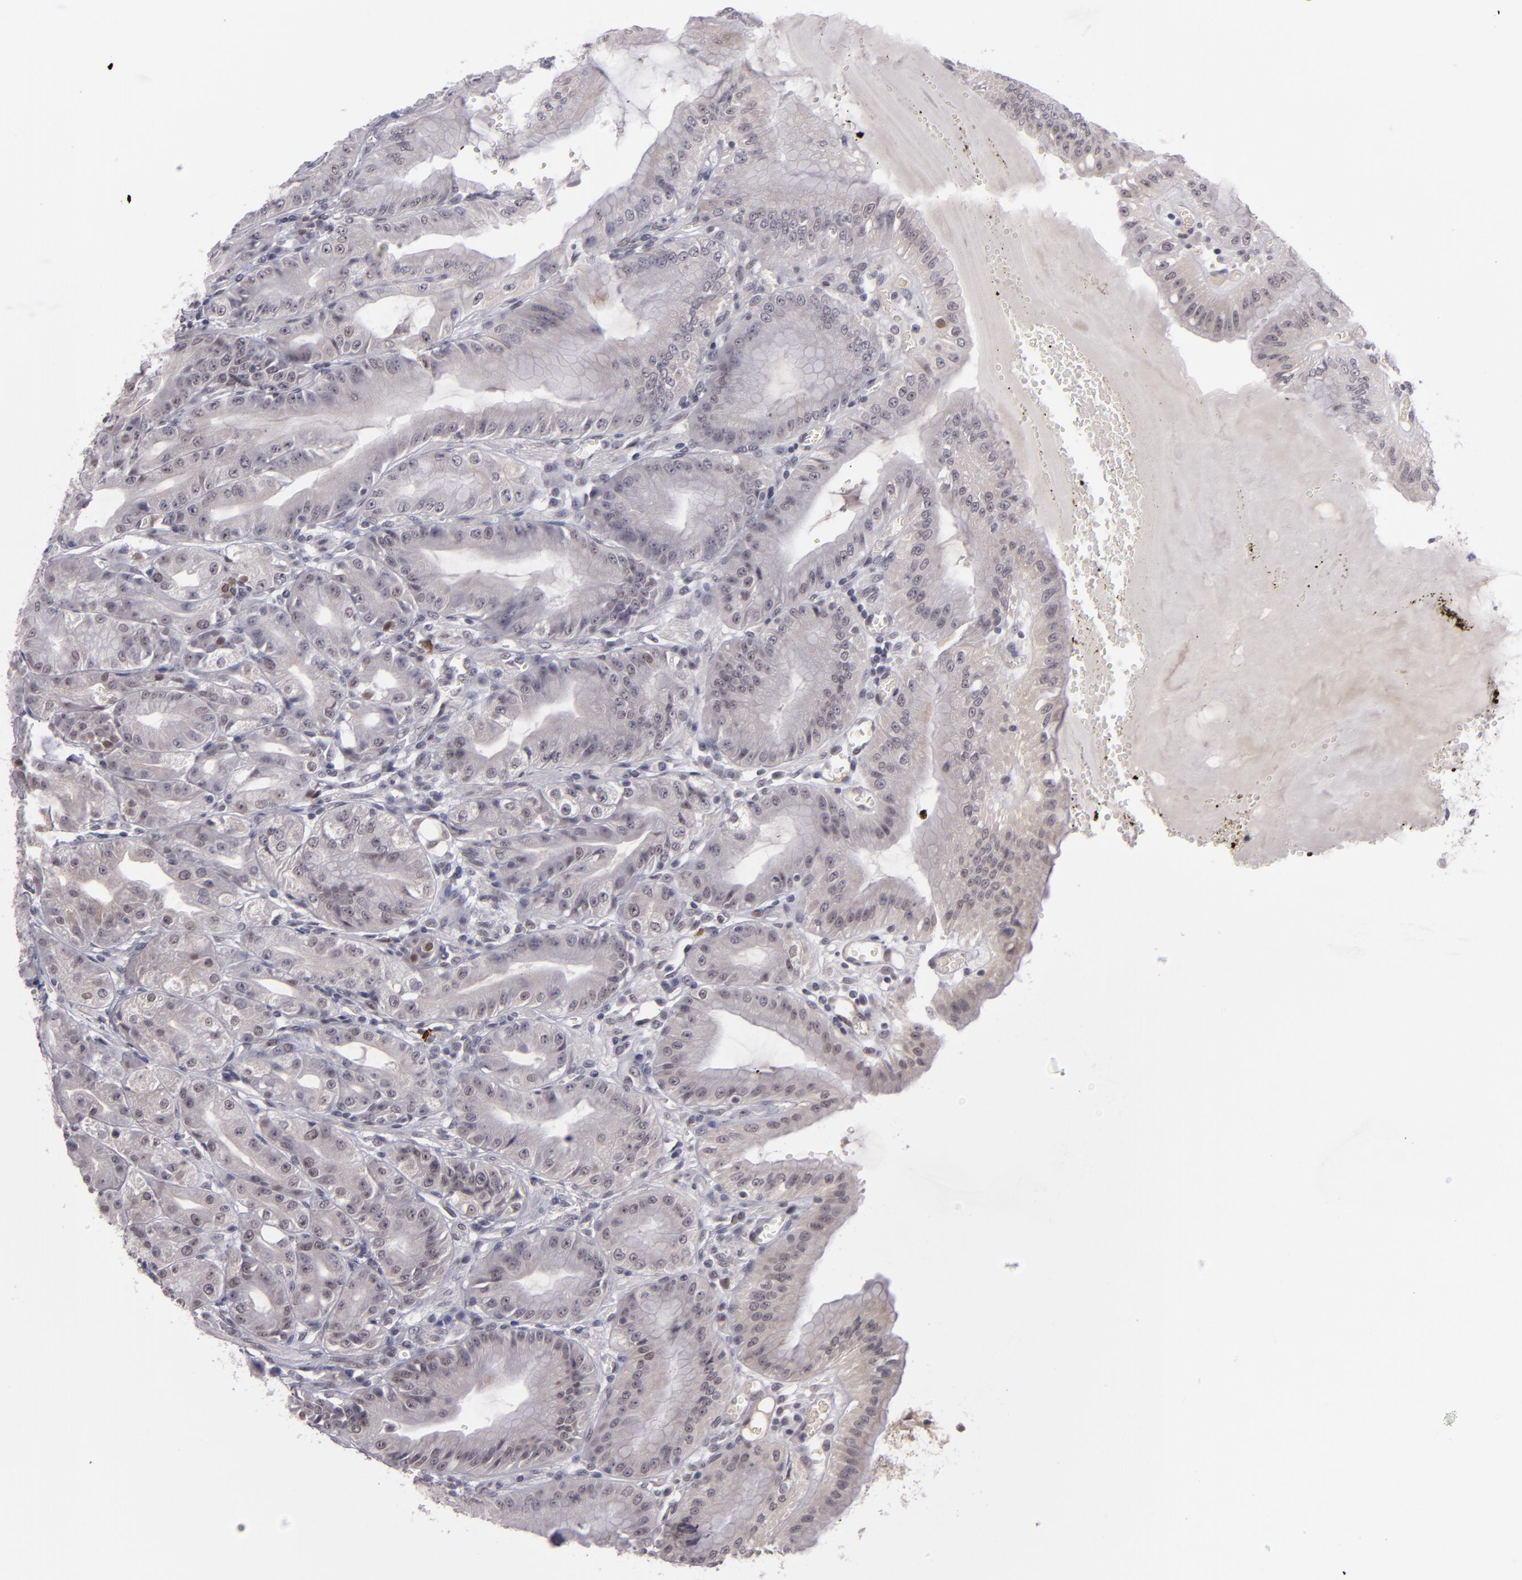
{"staining": {"intensity": "weak", "quantity": "<25%", "location": "nuclear"}, "tissue": "stomach", "cell_type": "Glandular cells", "image_type": "normal", "snomed": [{"axis": "morphology", "description": "Normal tissue, NOS"}, {"axis": "topography", "description": "Stomach, lower"}], "caption": "An image of human stomach is negative for staining in glandular cells. (DAB (3,3'-diaminobenzidine) immunohistochemistry visualized using brightfield microscopy, high magnification).", "gene": "ZNF205", "patient": {"sex": "male", "age": 71}}